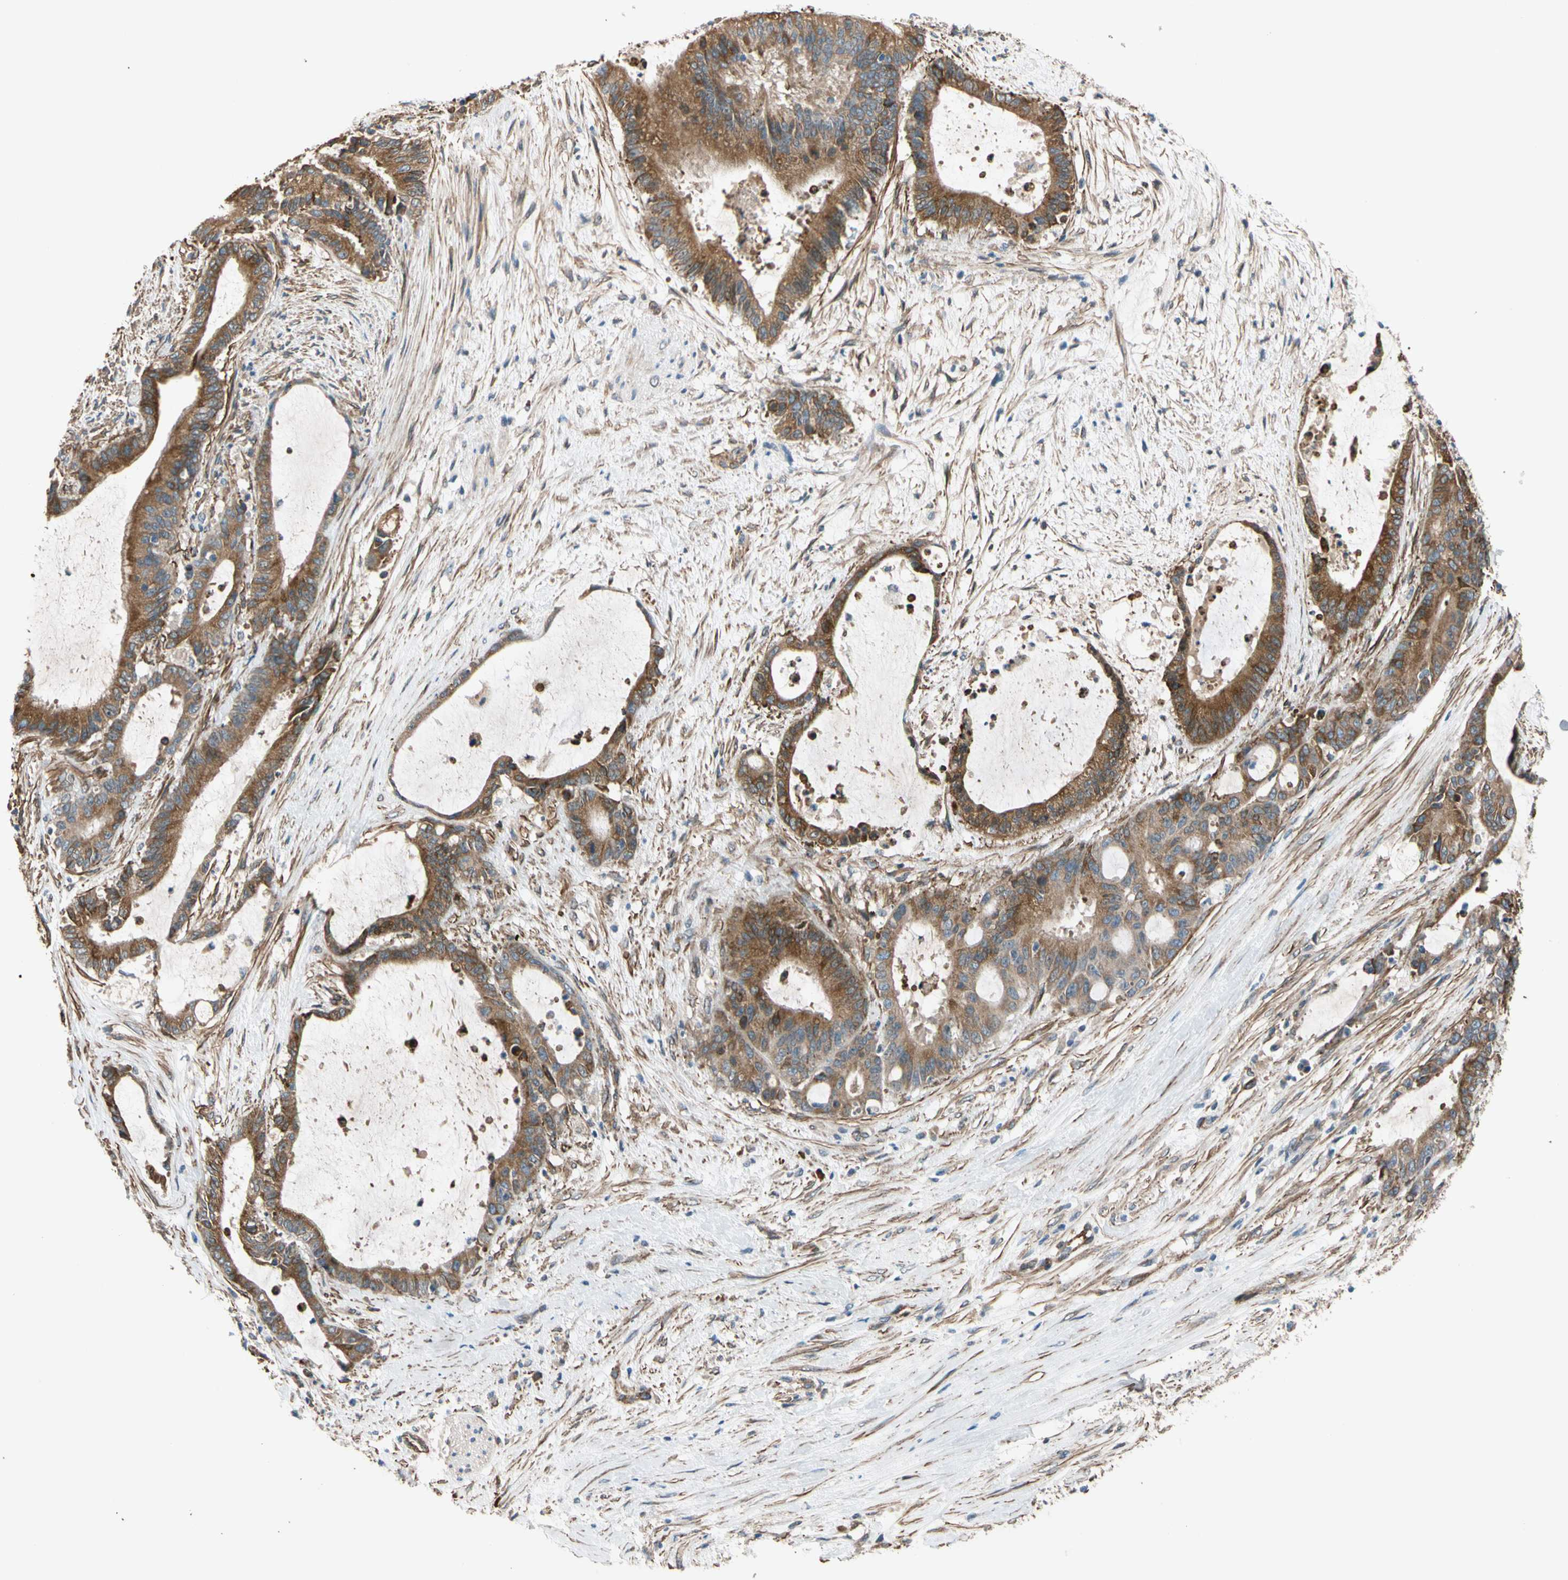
{"staining": {"intensity": "strong", "quantity": ">75%", "location": "cytoplasmic/membranous"}, "tissue": "liver cancer", "cell_type": "Tumor cells", "image_type": "cancer", "snomed": [{"axis": "morphology", "description": "Cholangiocarcinoma"}, {"axis": "topography", "description": "Liver"}], "caption": "About >75% of tumor cells in human liver cholangiocarcinoma demonstrate strong cytoplasmic/membranous protein positivity as visualized by brown immunohistochemical staining.", "gene": "LIMK2", "patient": {"sex": "female", "age": 73}}